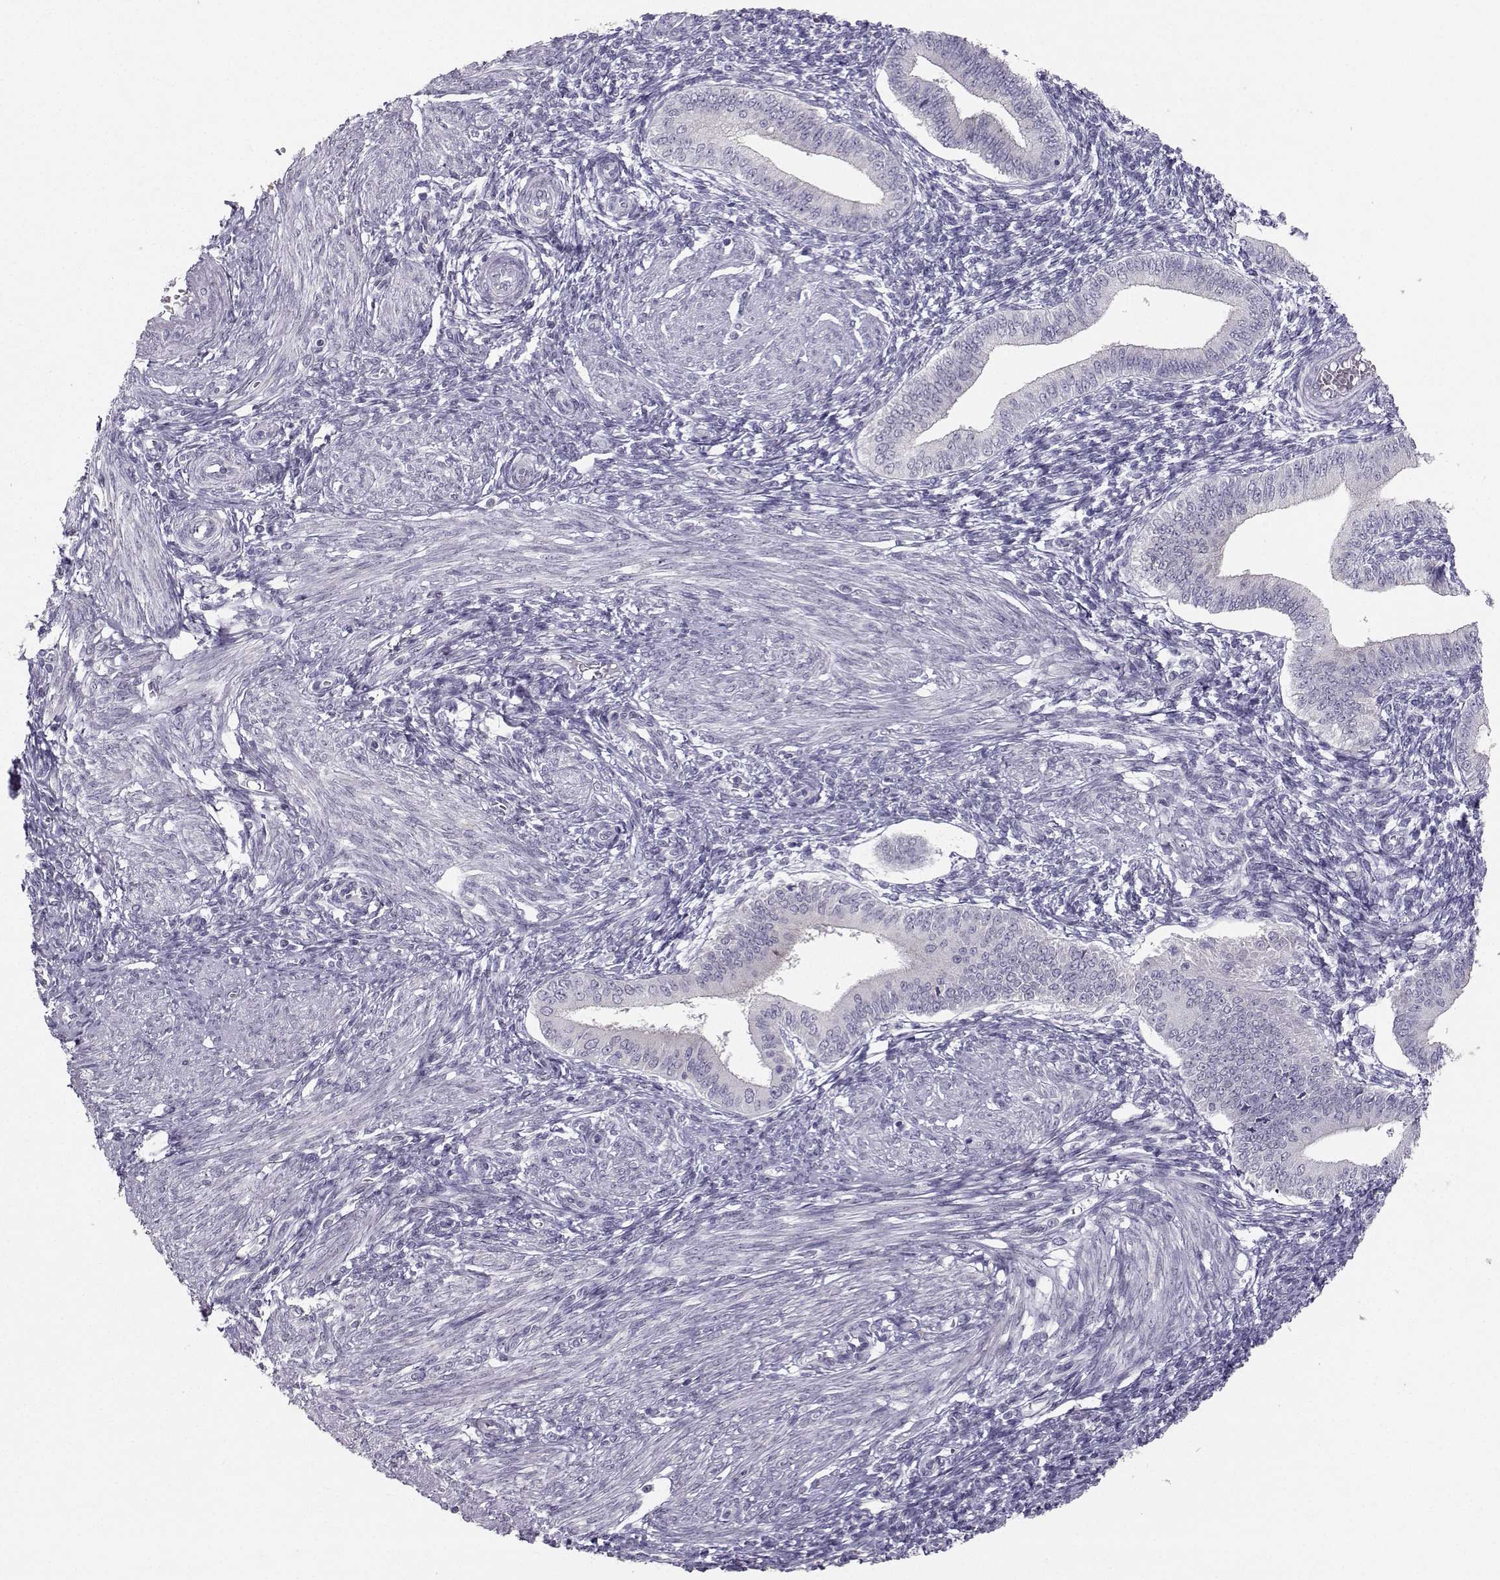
{"staining": {"intensity": "negative", "quantity": "none", "location": "none"}, "tissue": "endometrium", "cell_type": "Cells in endometrial stroma", "image_type": "normal", "snomed": [{"axis": "morphology", "description": "Normal tissue, NOS"}, {"axis": "topography", "description": "Endometrium"}], "caption": "Endometrium stained for a protein using IHC reveals no expression cells in endometrial stroma.", "gene": "PKP2", "patient": {"sex": "female", "age": 42}}